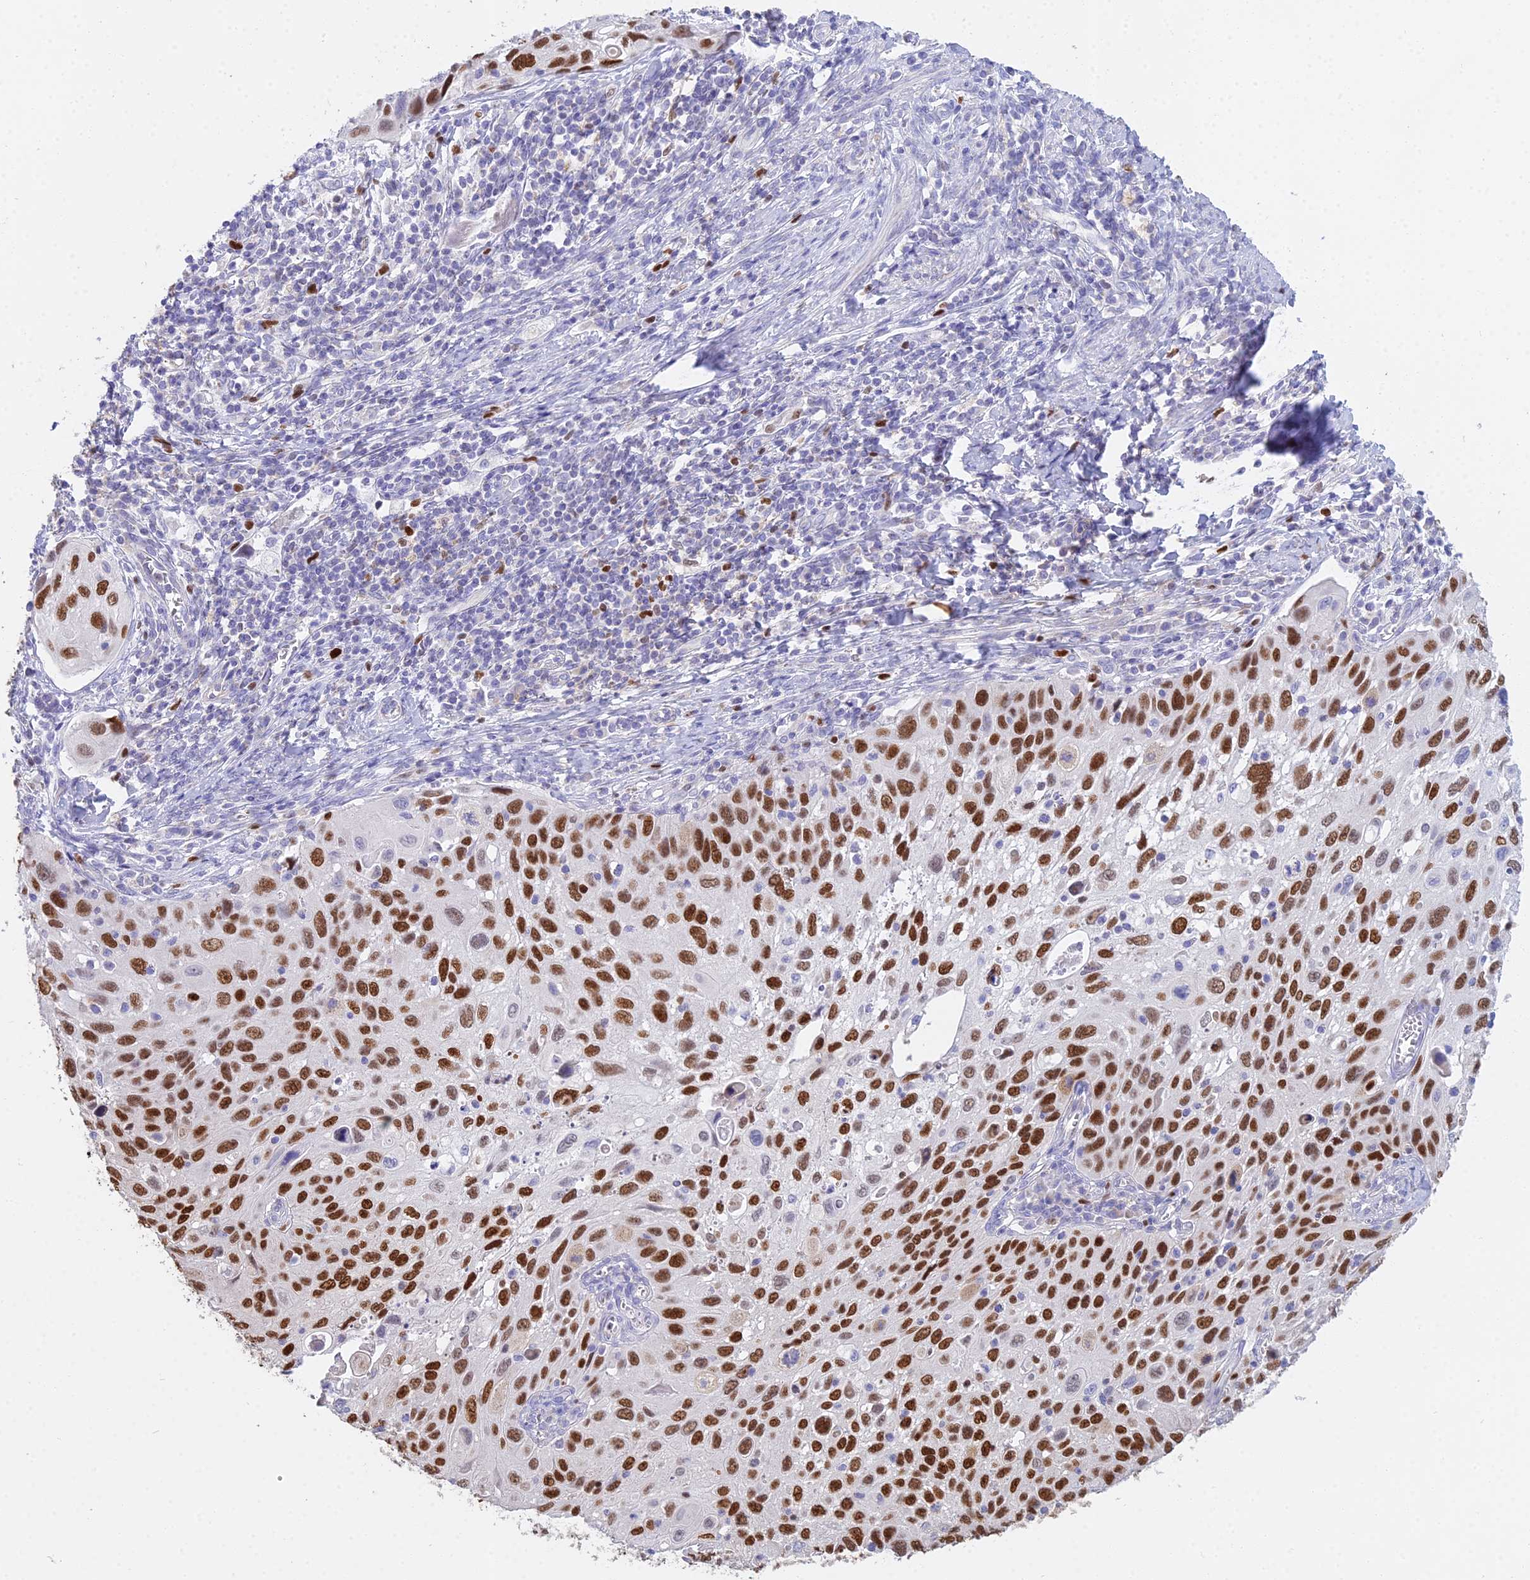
{"staining": {"intensity": "strong", "quantity": ">75%", "location": "nuclear"}, "tissue": "cervical cancer", "cell_type": "Tumor cells", "image_type": "cancer", "snomed": [{"axis": "morphology", "description": "Squamous cell carcinoma, NOS"}, {"axis": "topography", "description": "Cervix"}], "caption": "A brown stain labels strong nuclear expression of a protein in cervical cancer (squamous cell carcinoma) tumor cells.", "gene": "MCM2", "patient": {"sex": "female", "age": 70}}